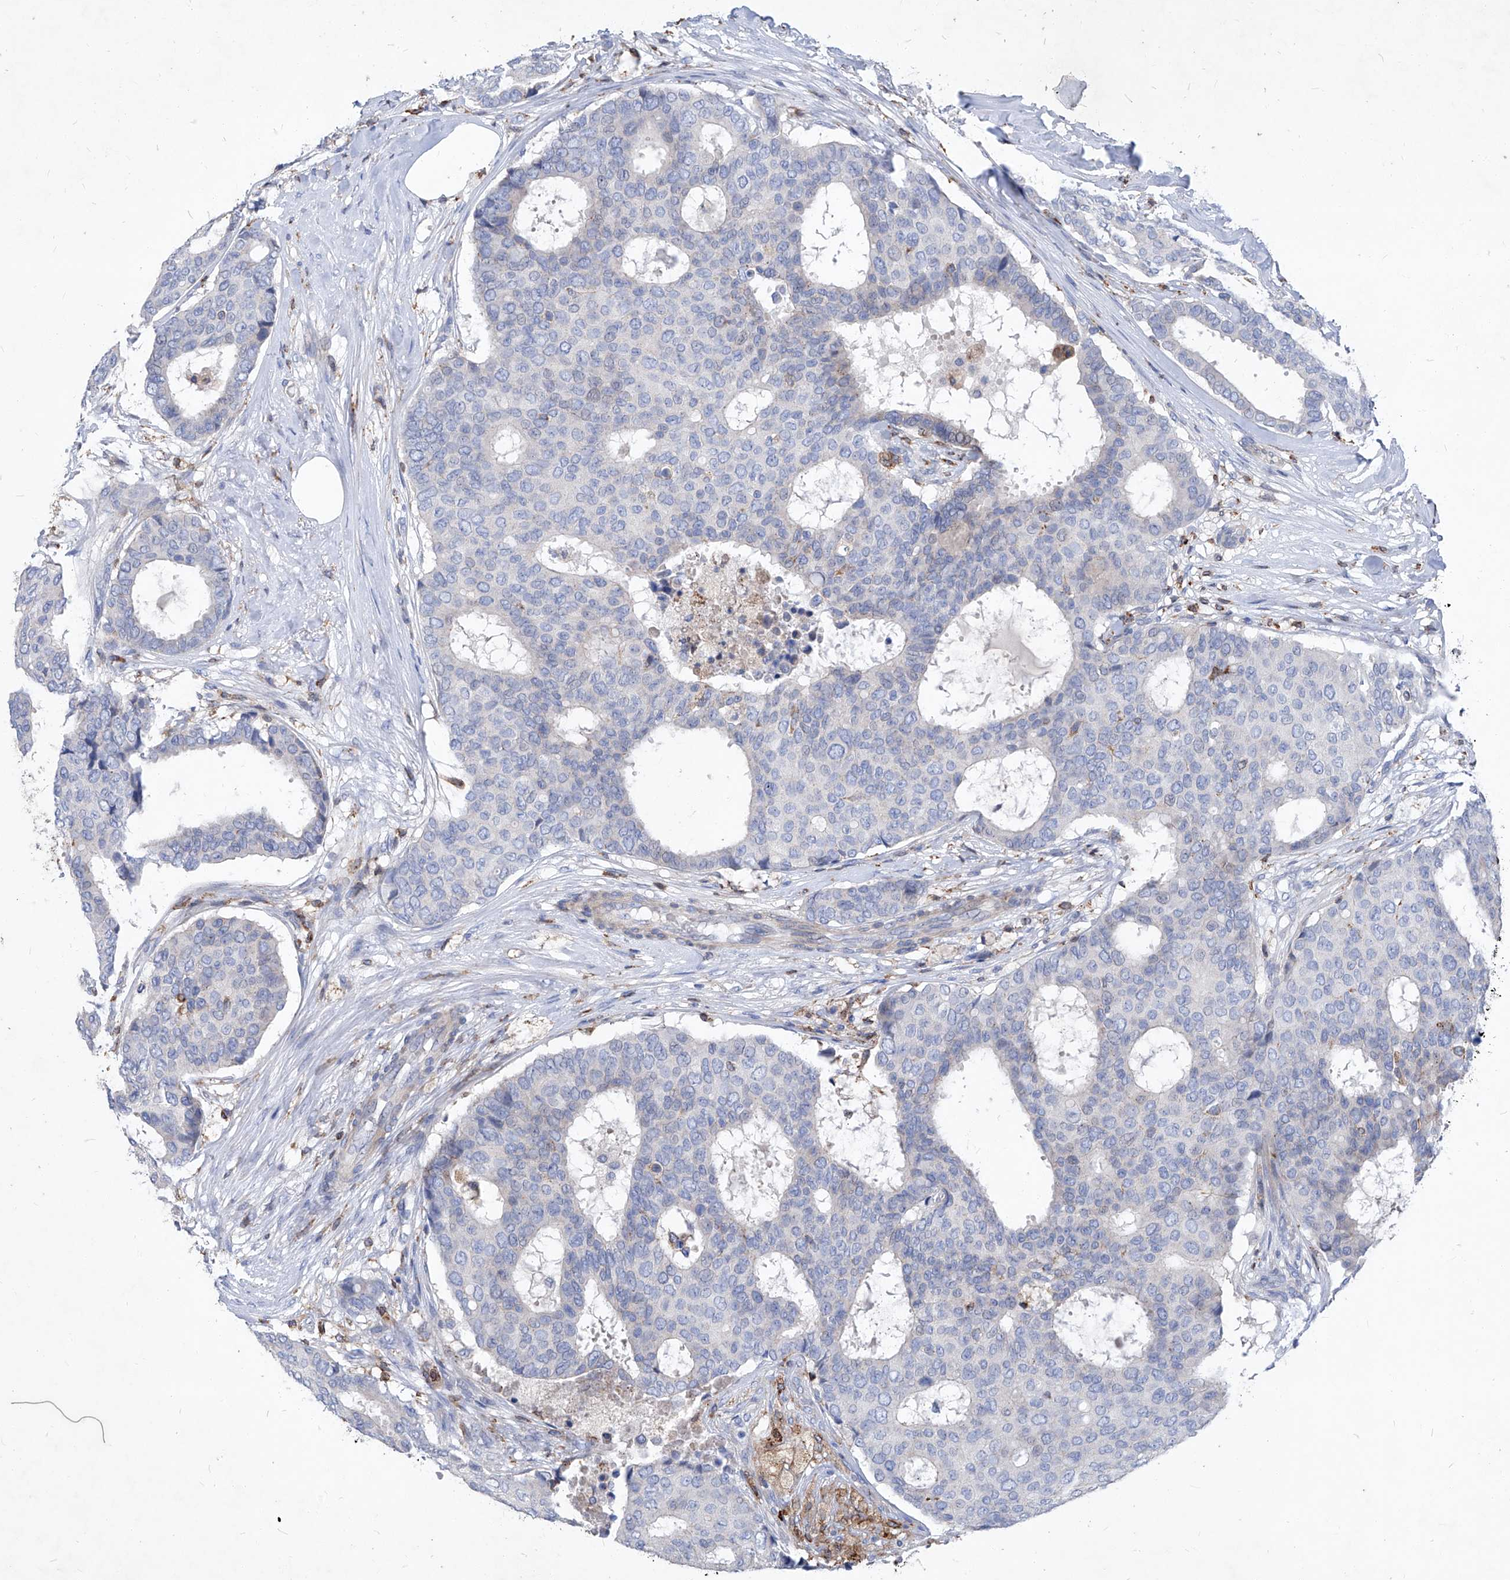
{"staining": {"intensity": "negative", "quantity": "none", "location": "none"}, "tissue": "breast cancer", "cell_type": "Tumor cells", "image_type": "cancer", "snomed": [{"axis": "morphology", "description": "Duct carcinoma"}, {"axis": "topography", "description": "Breast"}], "caption": "Histopathology image shows no significant protein expression in tumor cells of invasive ductal carcinoma (breast). (Immunohistochemistry, brightfield microscopy, high magnification).", "gene": "UBOX5", "patient": {"sex": "female", "age": 75}}